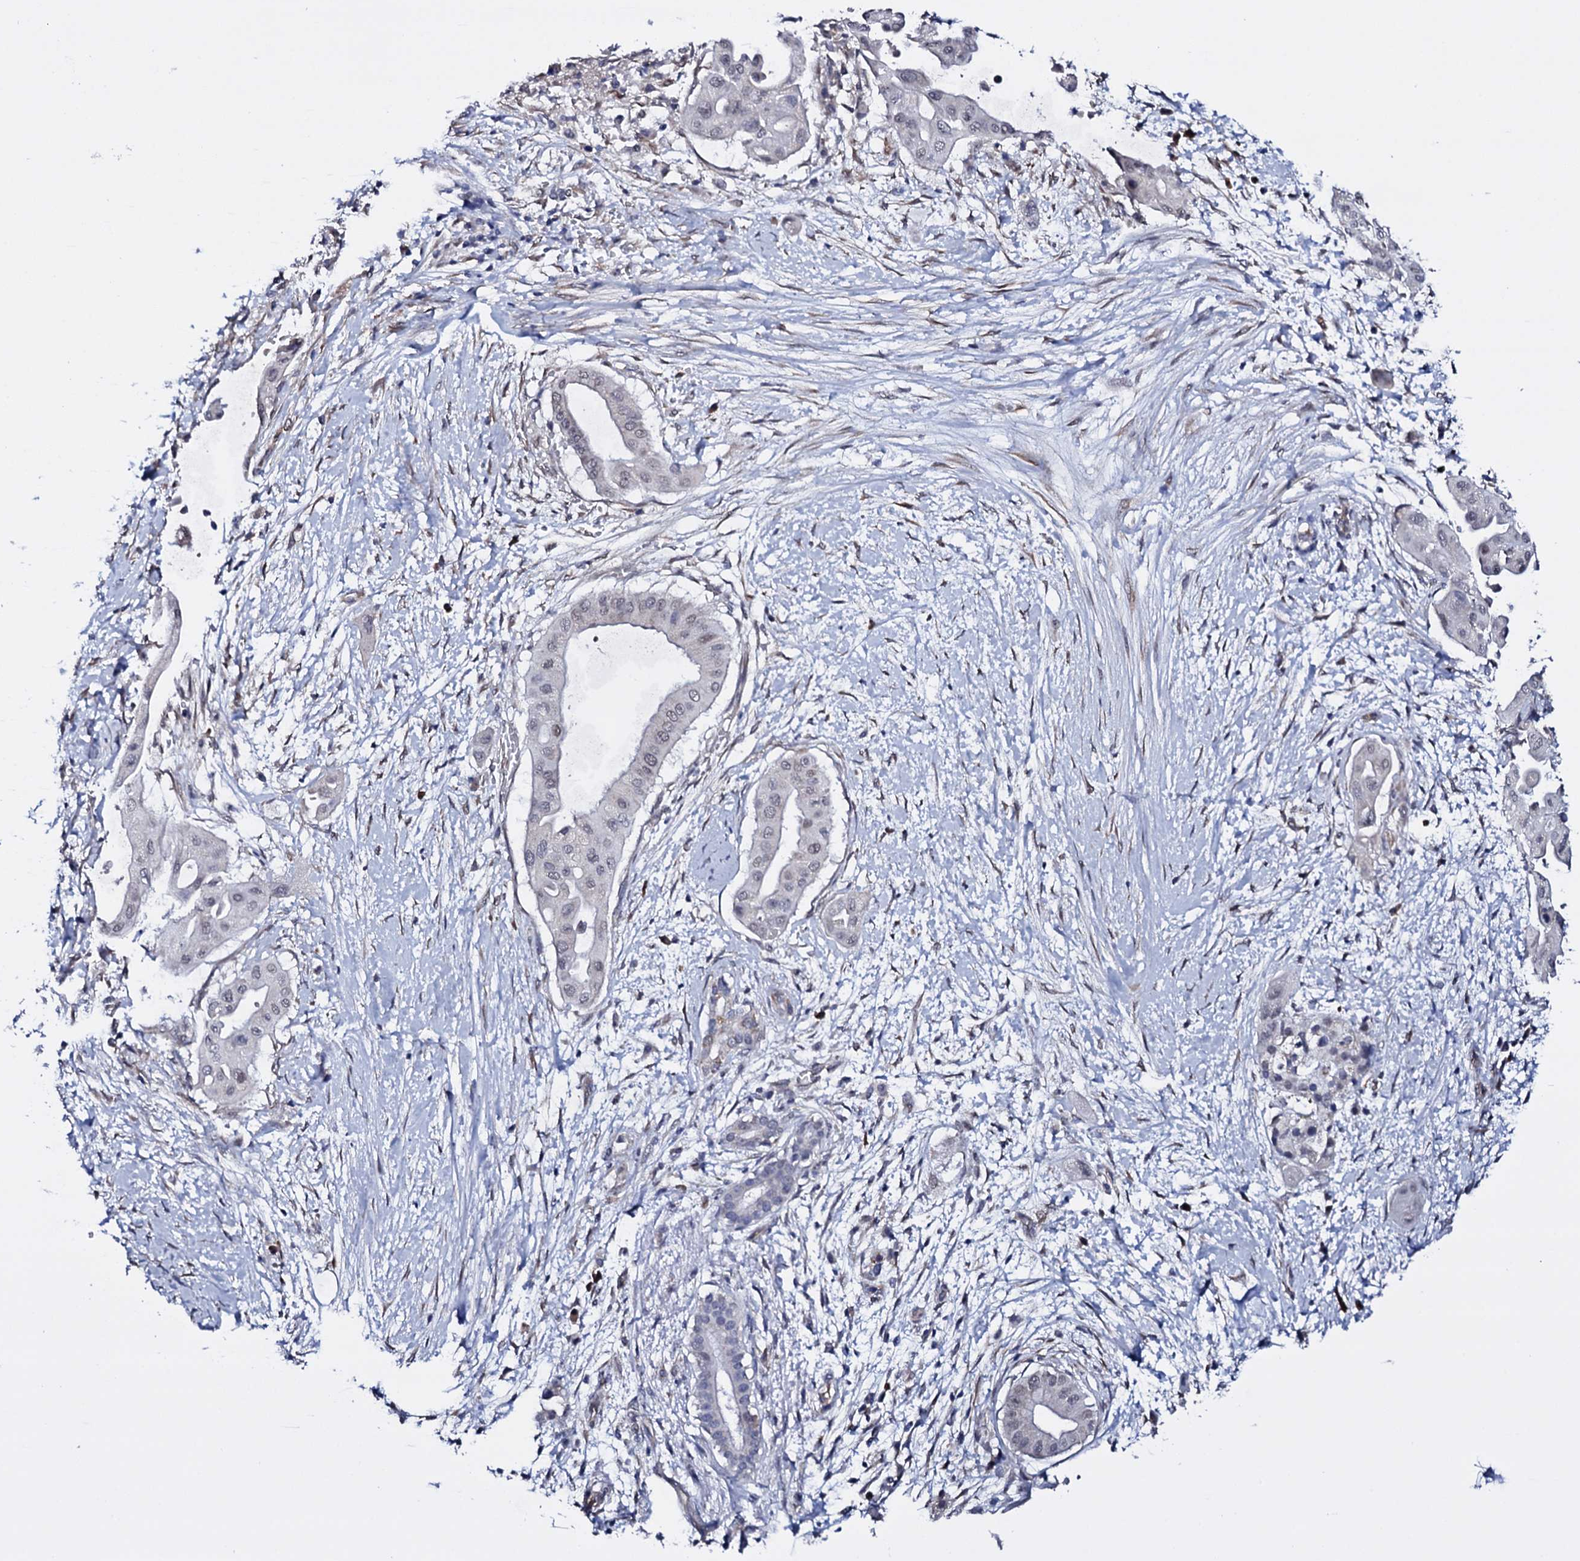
{"staining": {"intensity": "negative", "quantity": "none", "location": "none"}, "tissue": "pancreatic cancer", "cell_type": "Tumor cells", "image_type": "cancer", "snomed": [{"axis": "morphology", "description": "Adenocarcinoma, NOS"}, {"axis": "topography", "description": "Pancreas"}], "caption": "The histopathology image shows no staining of tumor cells in adenocarcinoma (pancreatic).", "gene": "GAREM1", "patient": {"sex": "male", "age": 68}}